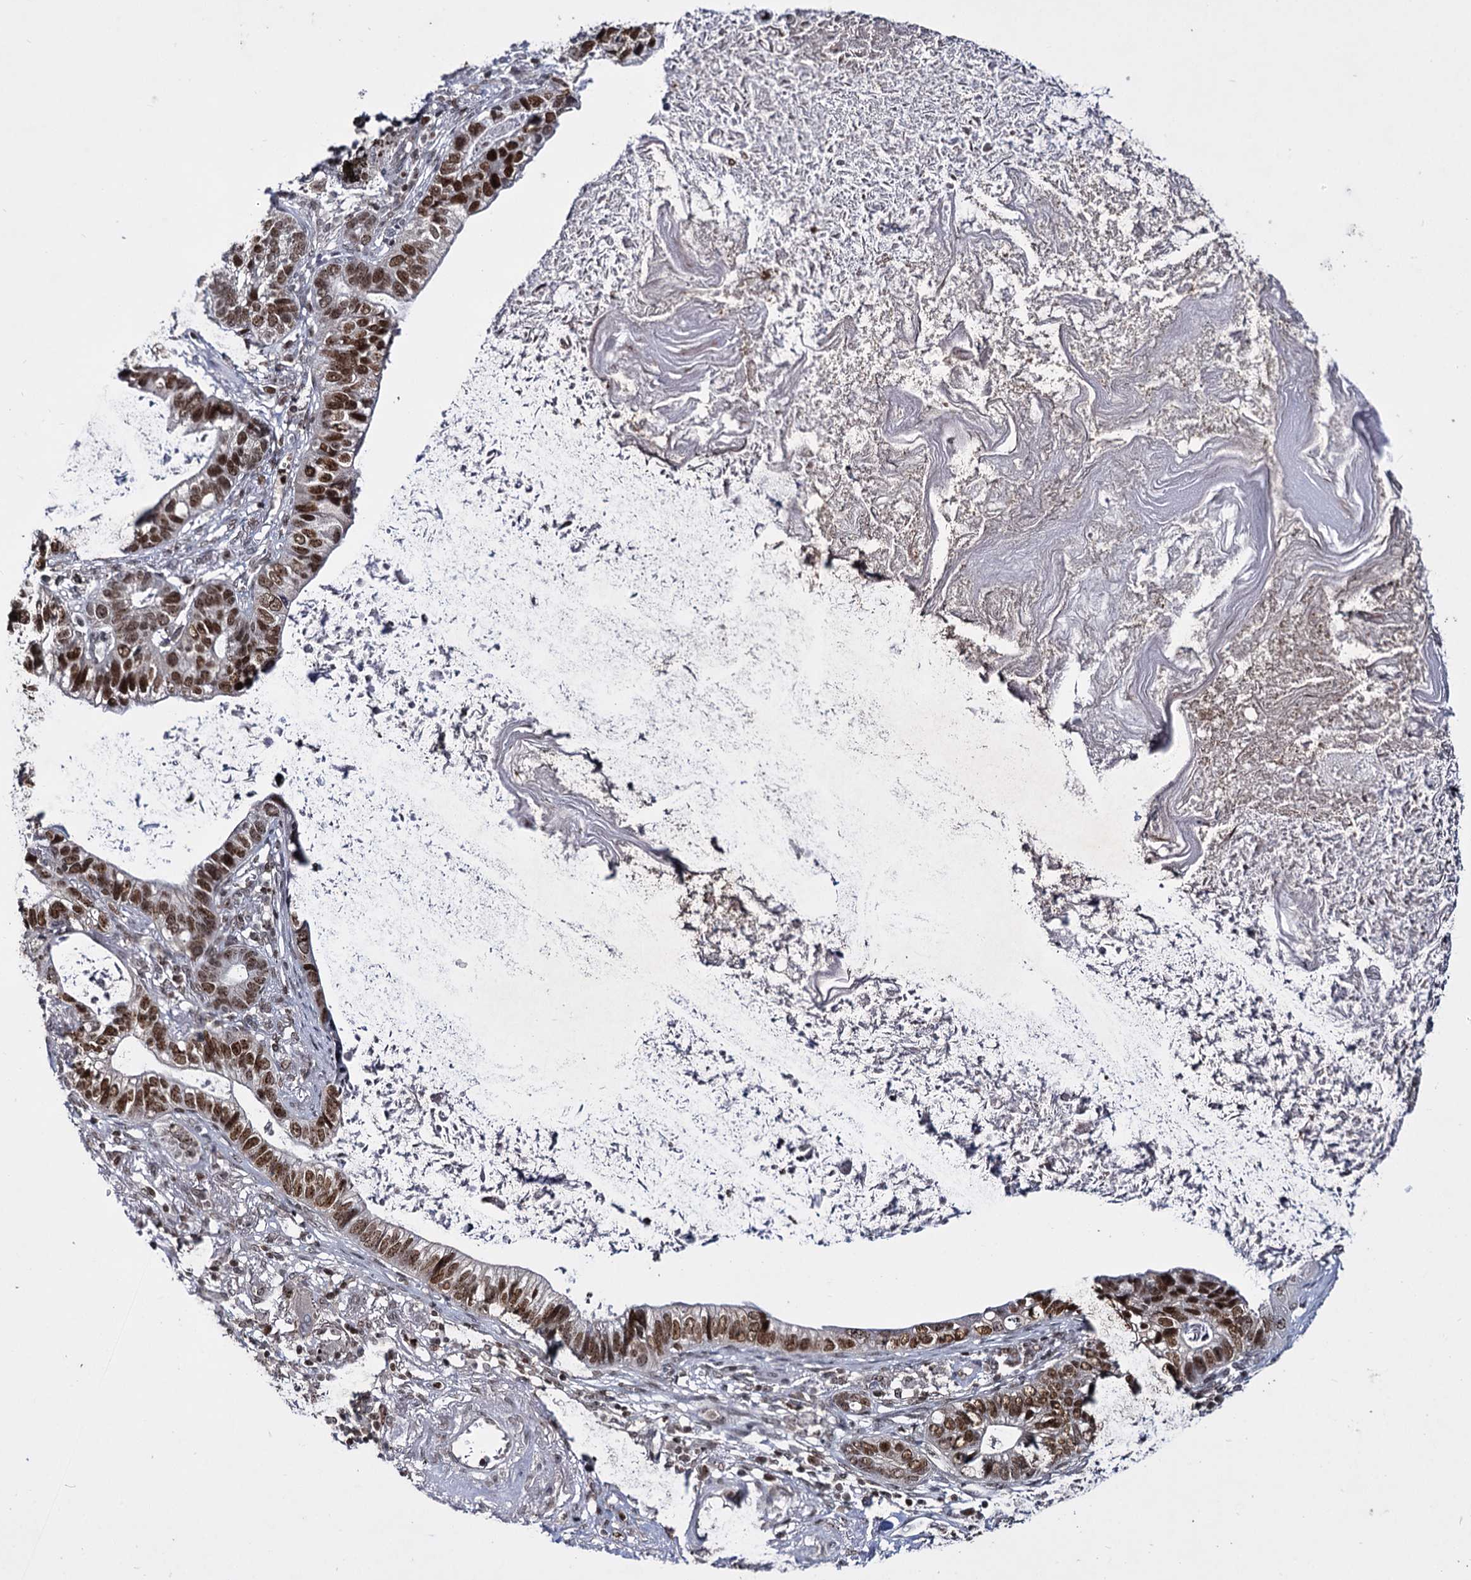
{"staining": {"intensity": "strong", "quantity": ">75%", "location": "nuclear"}, "tissue": "lung cancer", "cell_type": "Tumor cells", "image_type": "cancer", "snomed": [{"axis": "morphology", "description": "Adenocarcinoma, NOS"}, {"axis": "topography", "description": "Lung"}], "caption": "IHC image of lung adenocarcinoma stained for a protein (brown), which reveals high levels of strong nuclear expression in approximately >75% of tumor cells.", "gene": "SMCHD1", "patient": {"sex": "male", "age": 67}}